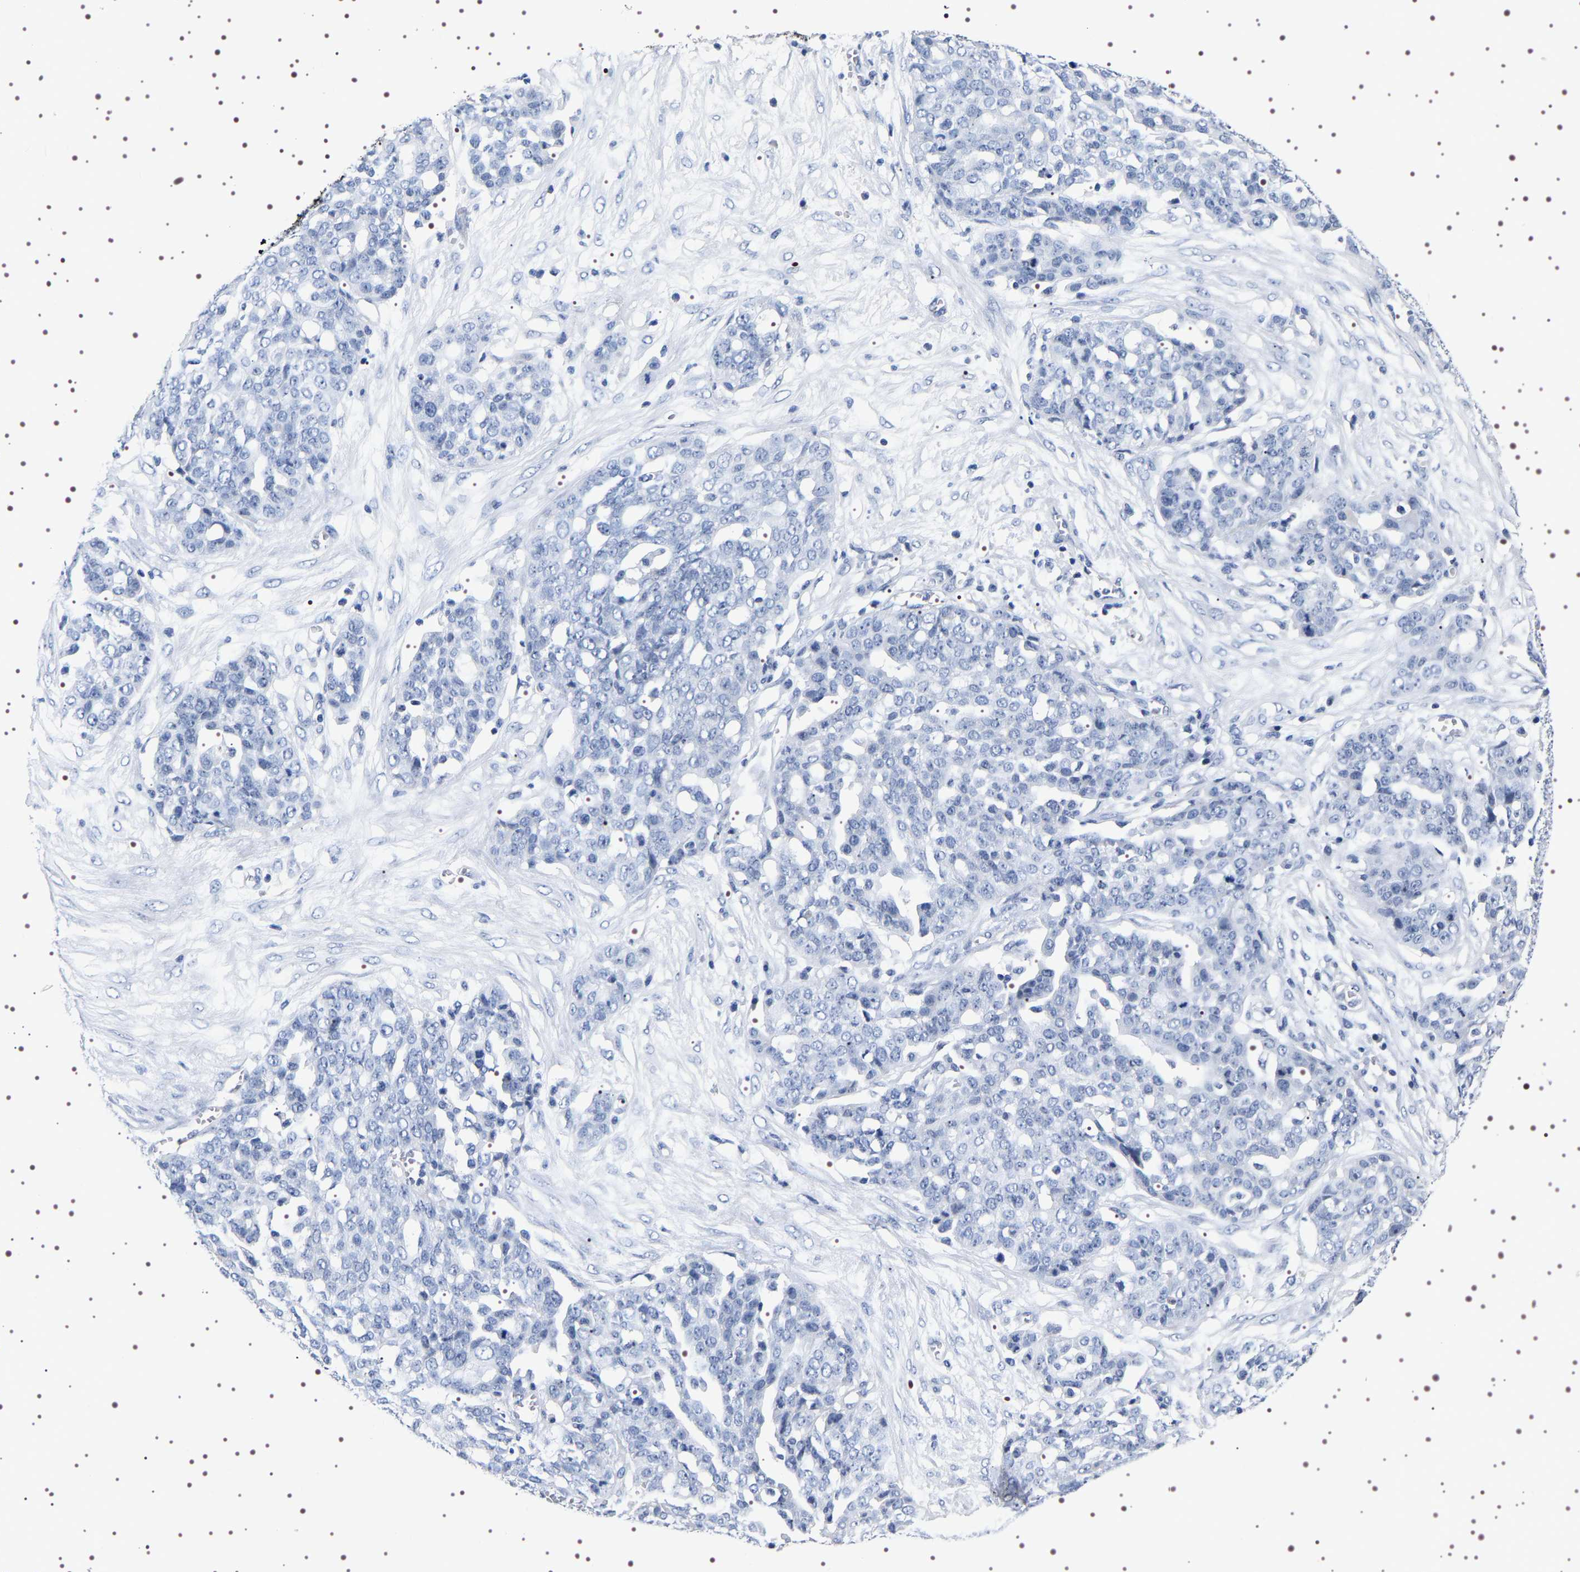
{"staining": {"intensity": "negative", "quantity": "none", "location": "none"}, "tissue": "ovarian cancer", "cell_type": "Tumor cells", "image_type": "cancer", "snomed": [{"axis": "morphology", "description": "Cystadenocarcinoma, serous, NOS"}, {"axis": "topography", "description": "Soft tissue"}, {"axis": "topography", "description": "Ovary"}], "caption": "Immunohistochemistry (IHC) of human ovarian cancer exhibits no positivity in tumor cells. (DAB immunohistochemistry visualized using brightfield microscopy, high magnification).", "gene": "UBQLN3", "patient": {"sex": "female", "age": 57}}